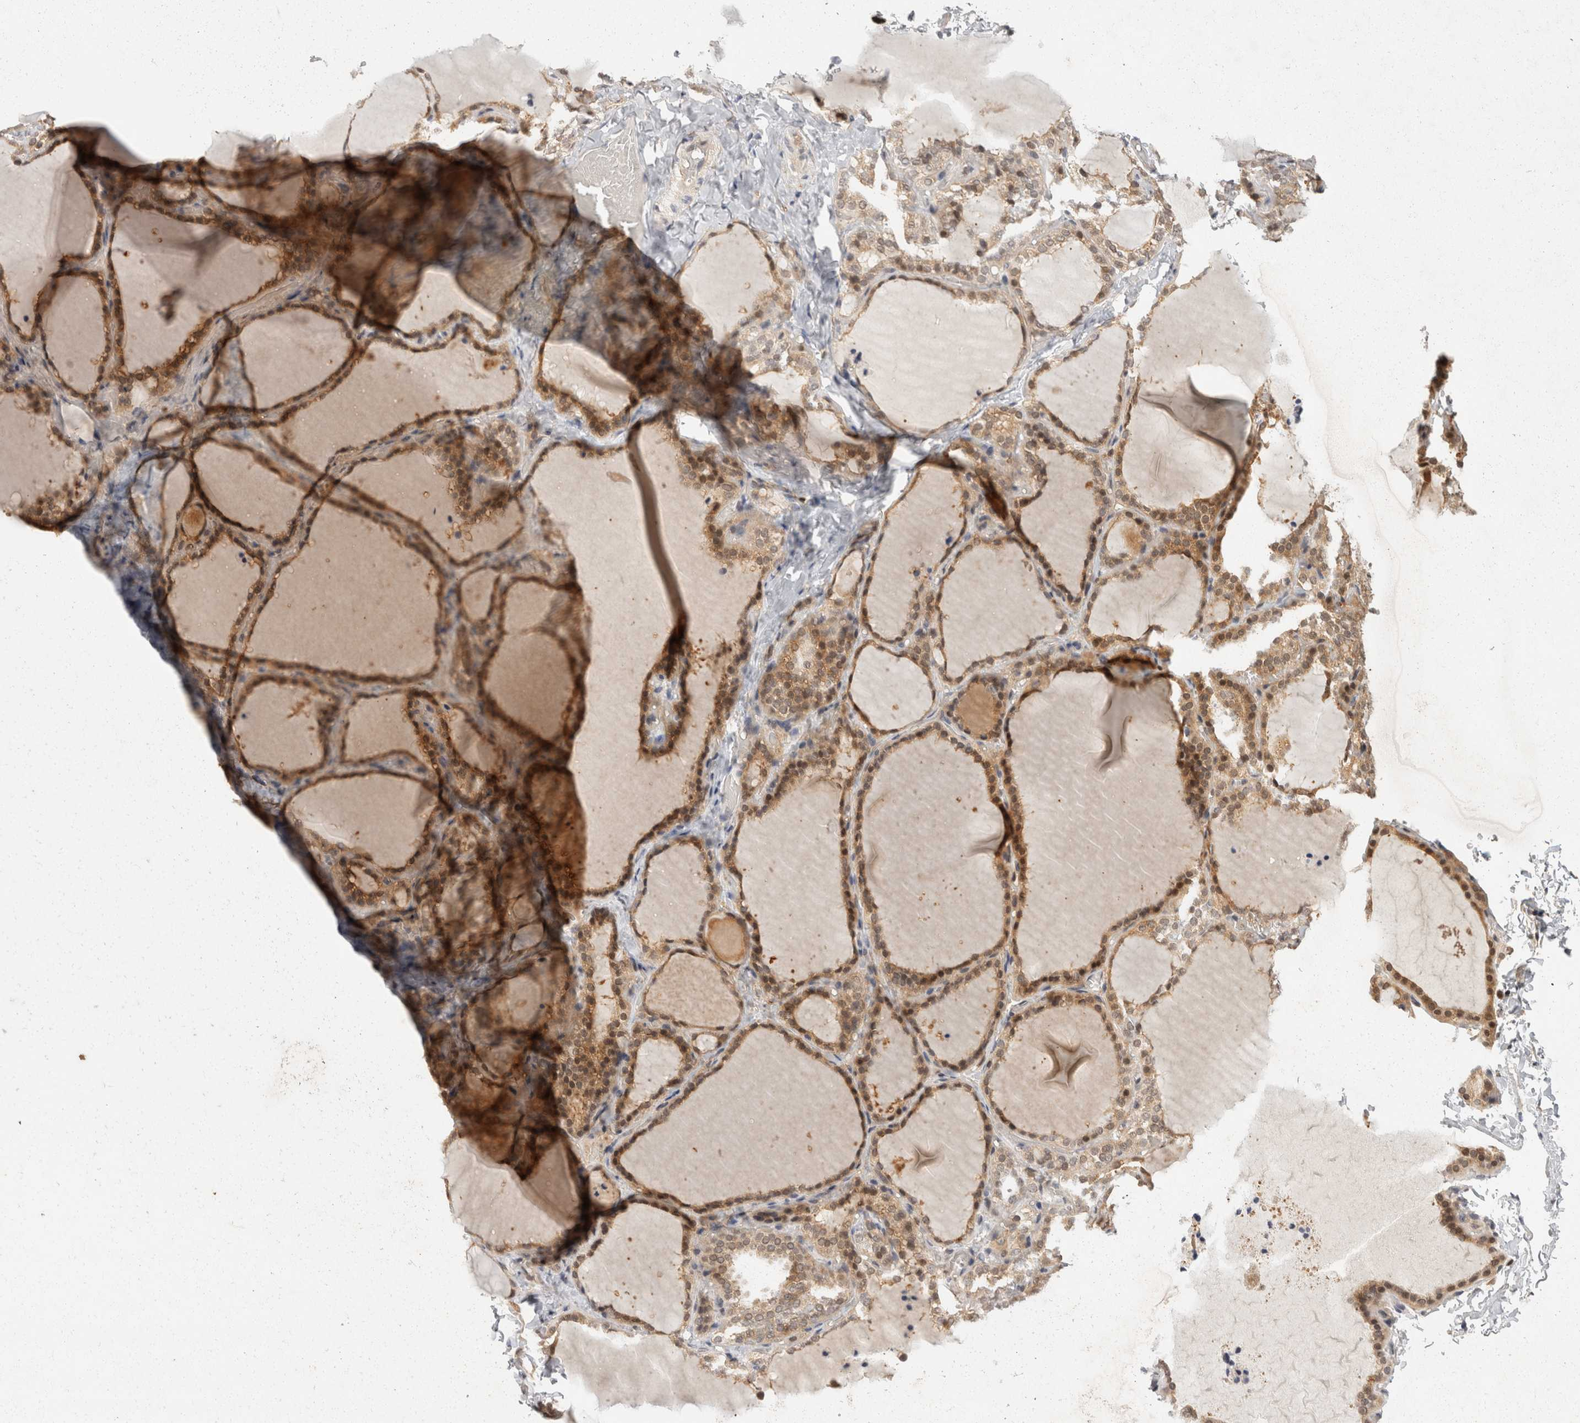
{"staining": {"intensity": "moderate", "quantity": ">75%", "location": "cytoplasmic/membranous"}, "tissue": "thyroid gland", "cell_type": "Glandular cells", "image_type": "normal", "snomed": [{"axis": "morphology", "description": "Normal tissue, NOS"}, {"axis": "topography", "description": "Thyroid gland"}], "caption": "An image of thyroid gland stained for a protein demonstrates moderate cytoplasmic/membranous brown staining in glandular cells.", "gene": "ACAT2", "patient": {"sex": "female", "age": 22}}